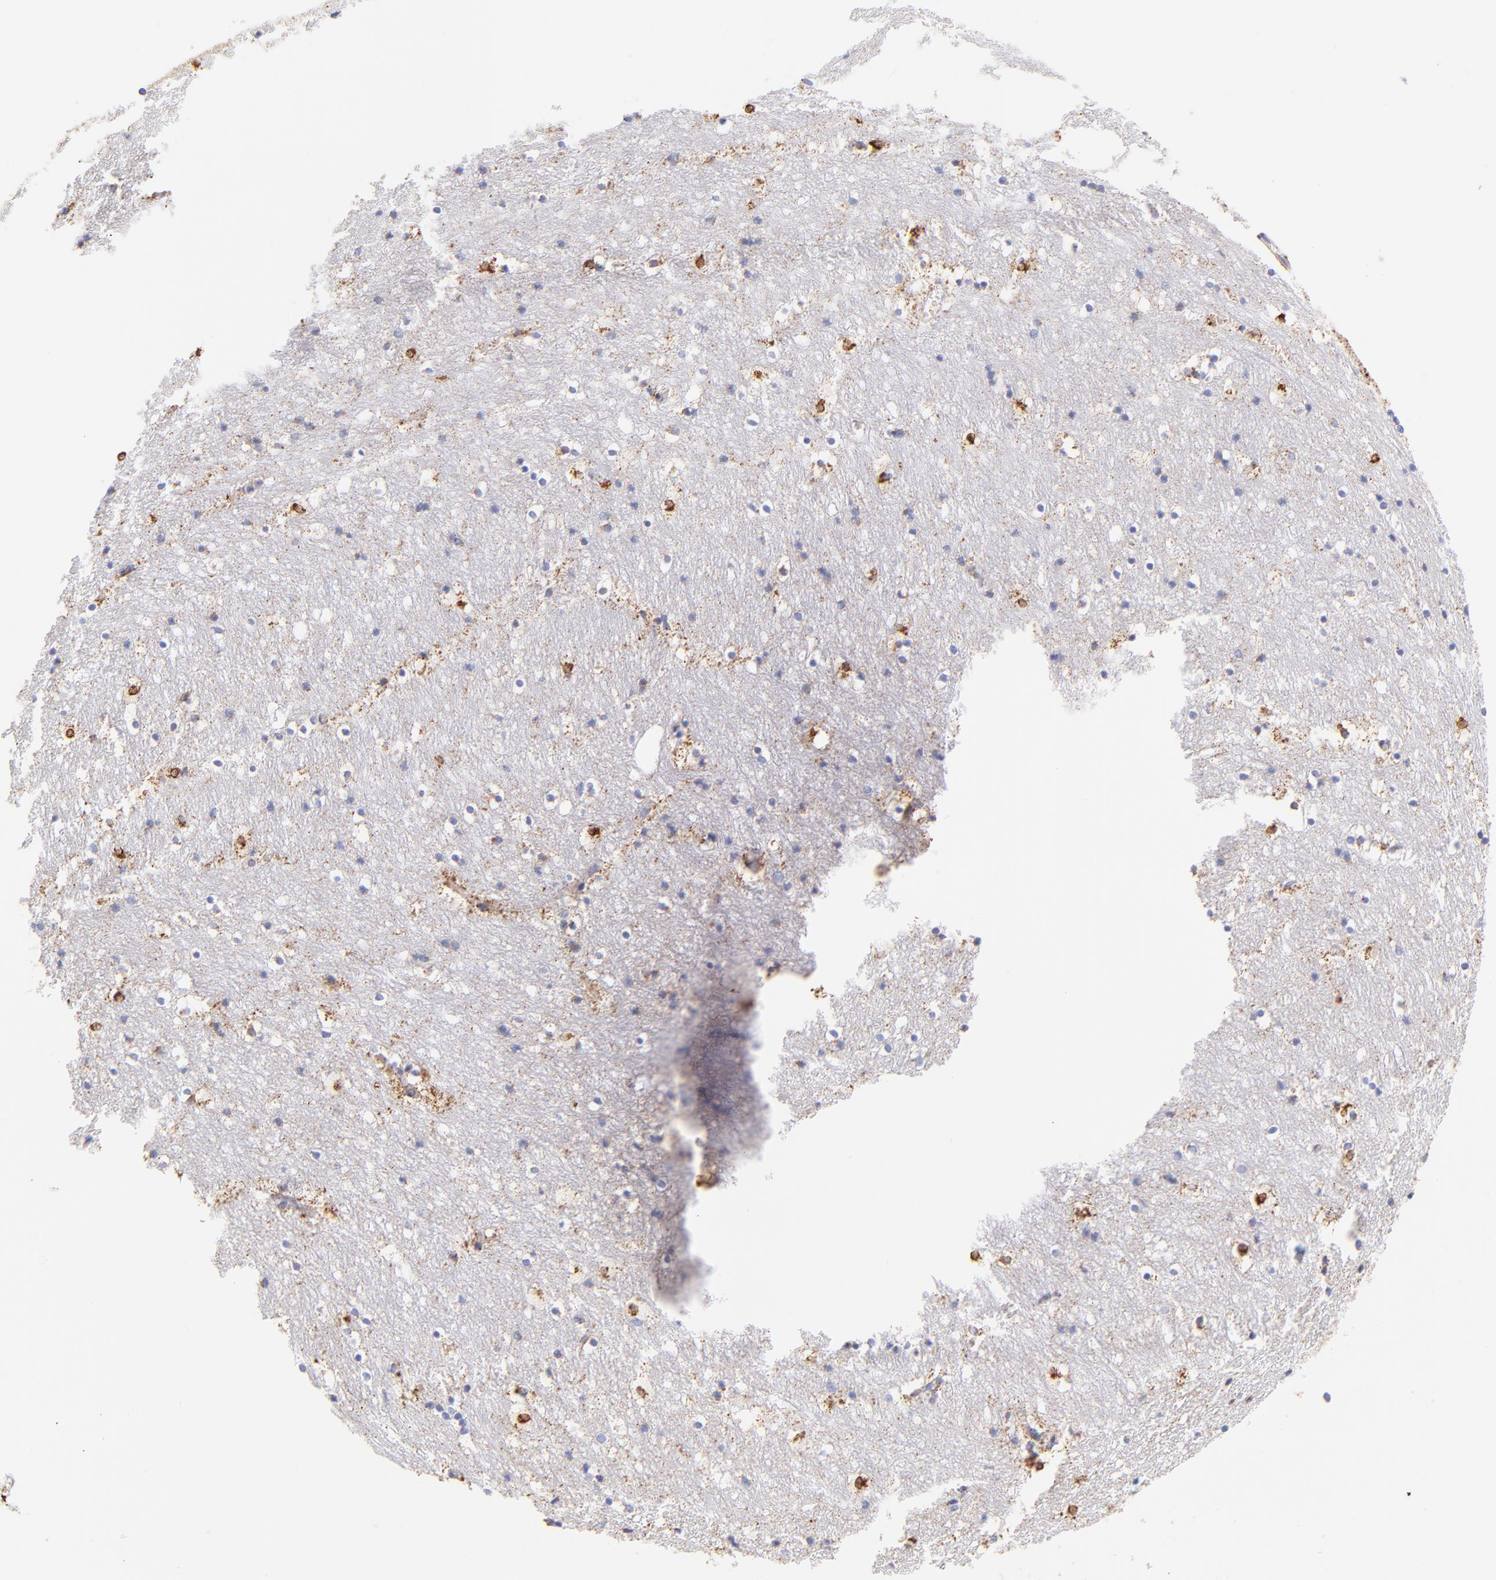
{"staining": {"intensity": "moderate", "quantity": "<25%", "location": "cytoplasmic/membranous"}, "tissue": "caudate", "cell_type": "Glial cells", "image_type": "normal", "snomed": [{"axis": "morphology", "description": "Normal tissue, NOS"}, {"axis": "topography", "description": "Lateral ventricle wall"}], "caption": "Immunohistochemical staining of benign caudate exhibits <25% levels of moderate cytoplasmic/membranous protein expression in approximately <25% of glial cells. (Stains: DAB (3,3'-diaminobenzidine) in brown, nuclei in blue, Microscopy: brightfield microscopy at high magnification).", "gene": "SPARC", "patient": {"sex": "male", "age": 45}}